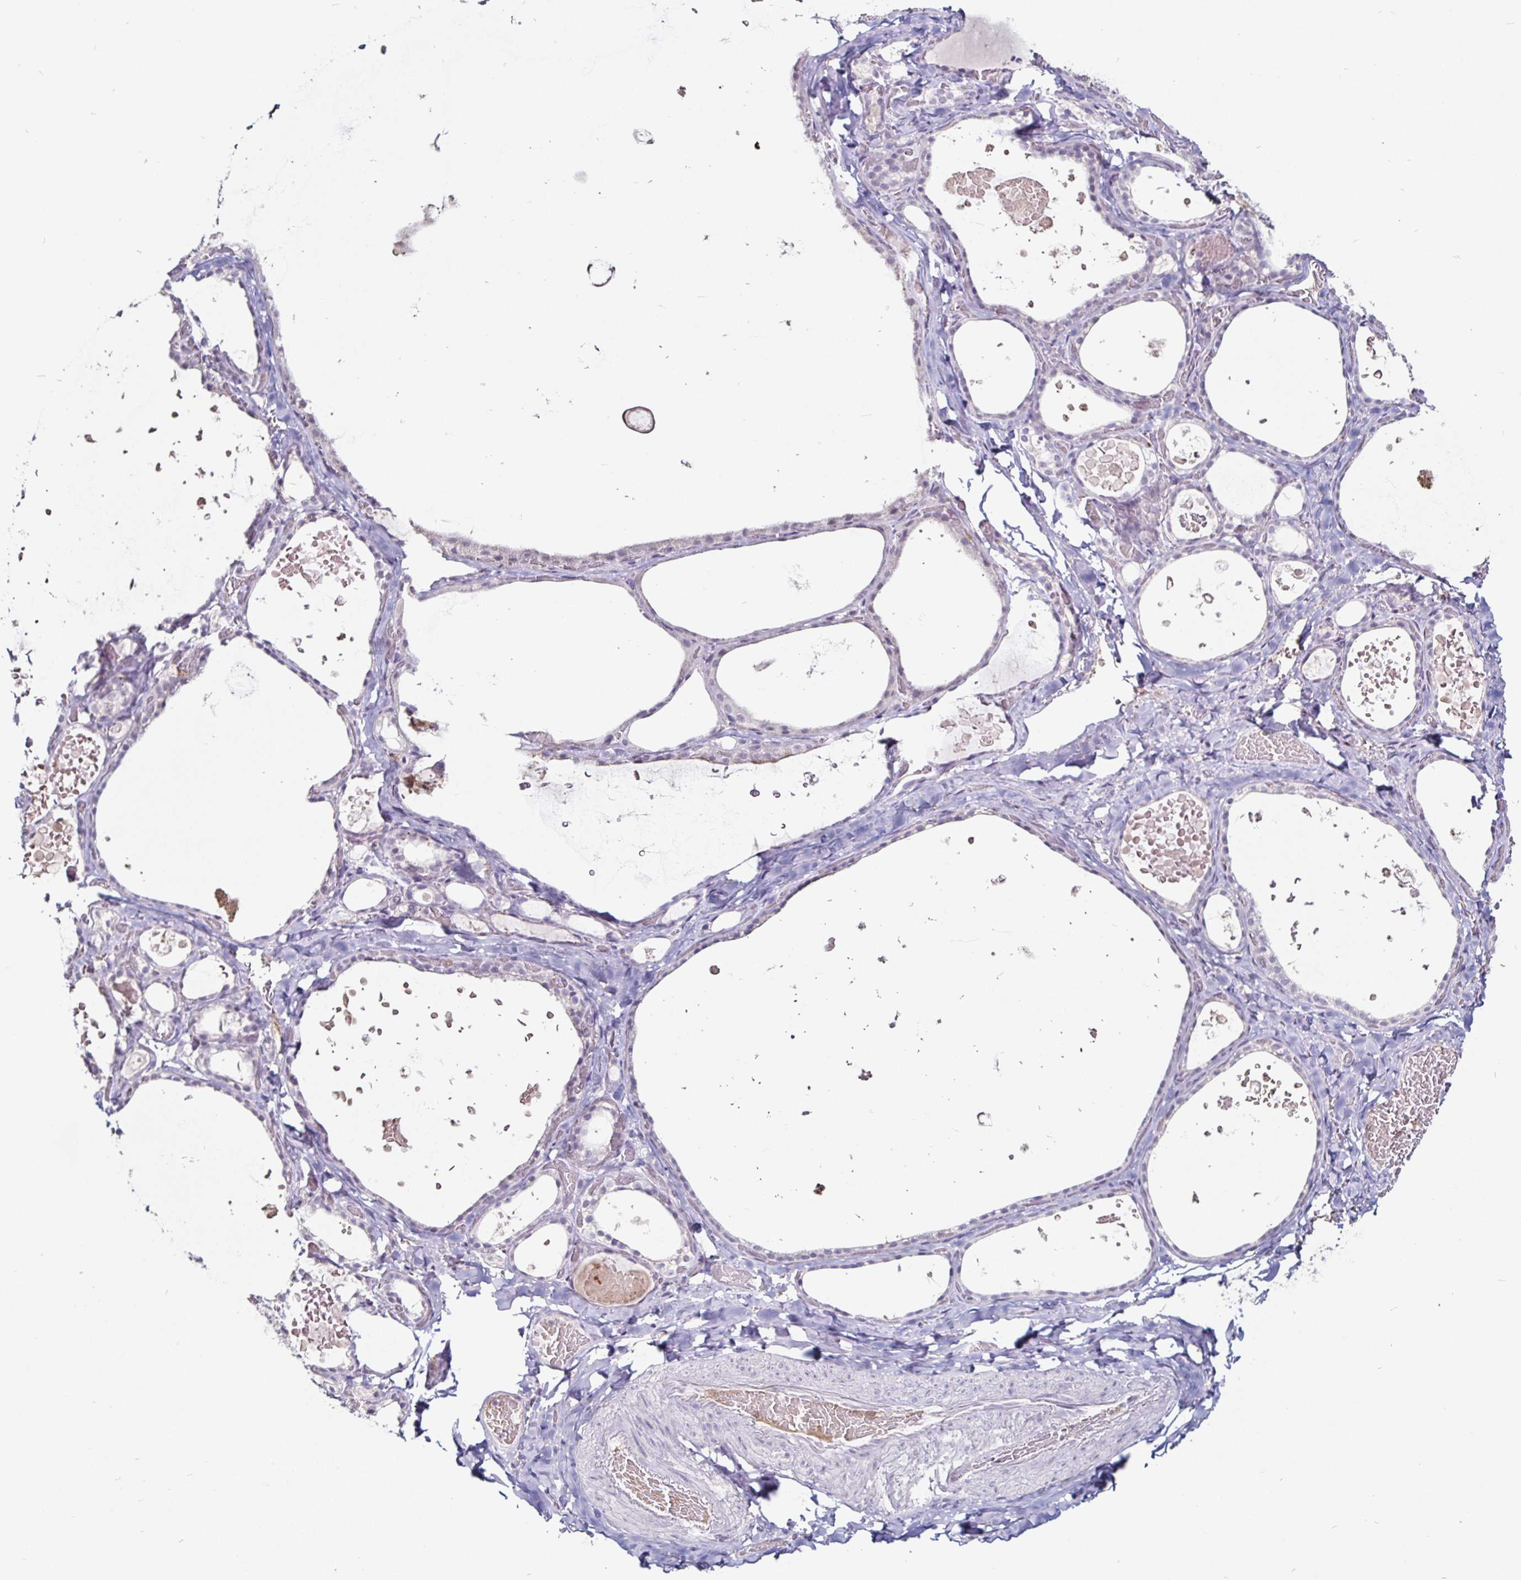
{"staining": {"intensity": "negative", "quantity": "none", "location": "none"}, "tissue": "thyroid gland", "cell_type": "Glandular cells", "image_type": "normal", "snomed": [{"axis": "morphology", "description": "Normal tissue, NOS"}, {"axis": "topography", "description": "Thyroid gland"}], "caption": "IHC of unremarkable thyroid gland exhibits no staining in glandular cells.", "gene": "FAIM2", "patient": {"sex": "female", "age": 56}}